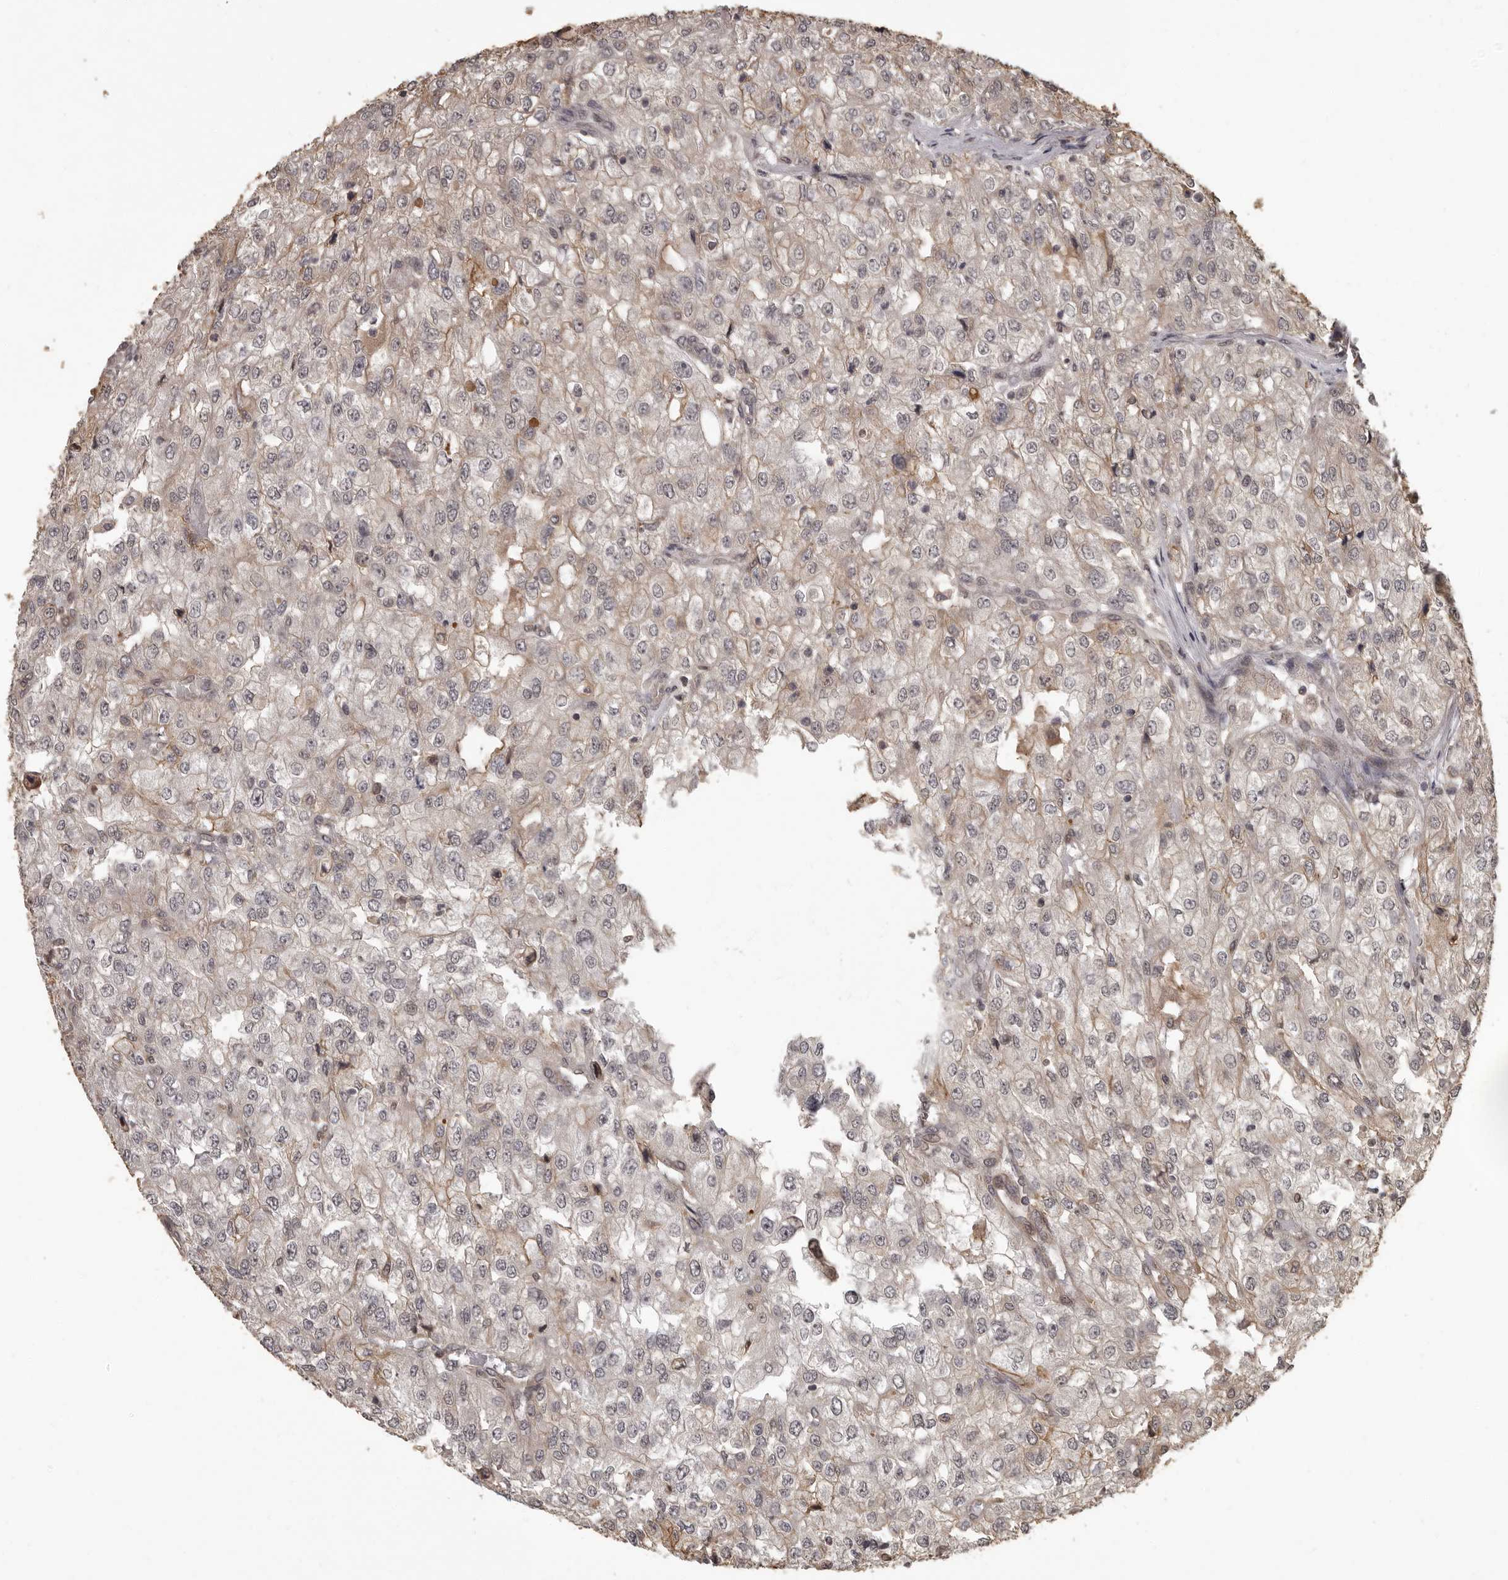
{"staining": {"intensity": "negative", "quantity": "none", "location": "none"}, "tissue": "renal cancer", "cell_type": "Tumor cells", "image_type": "cancer", "snomed": [{"axis": "morphology", "description": "Adenocarcinoma, NOS"}, {"axis": "topography", "description": "Kidney"}], "caption": "The IHC histopathology image has no significant expression in tumor cells of renal adenocarcinoma tissue.", "gene": "SLITRK6", "patient": {"sex": "female", "age": 54}}